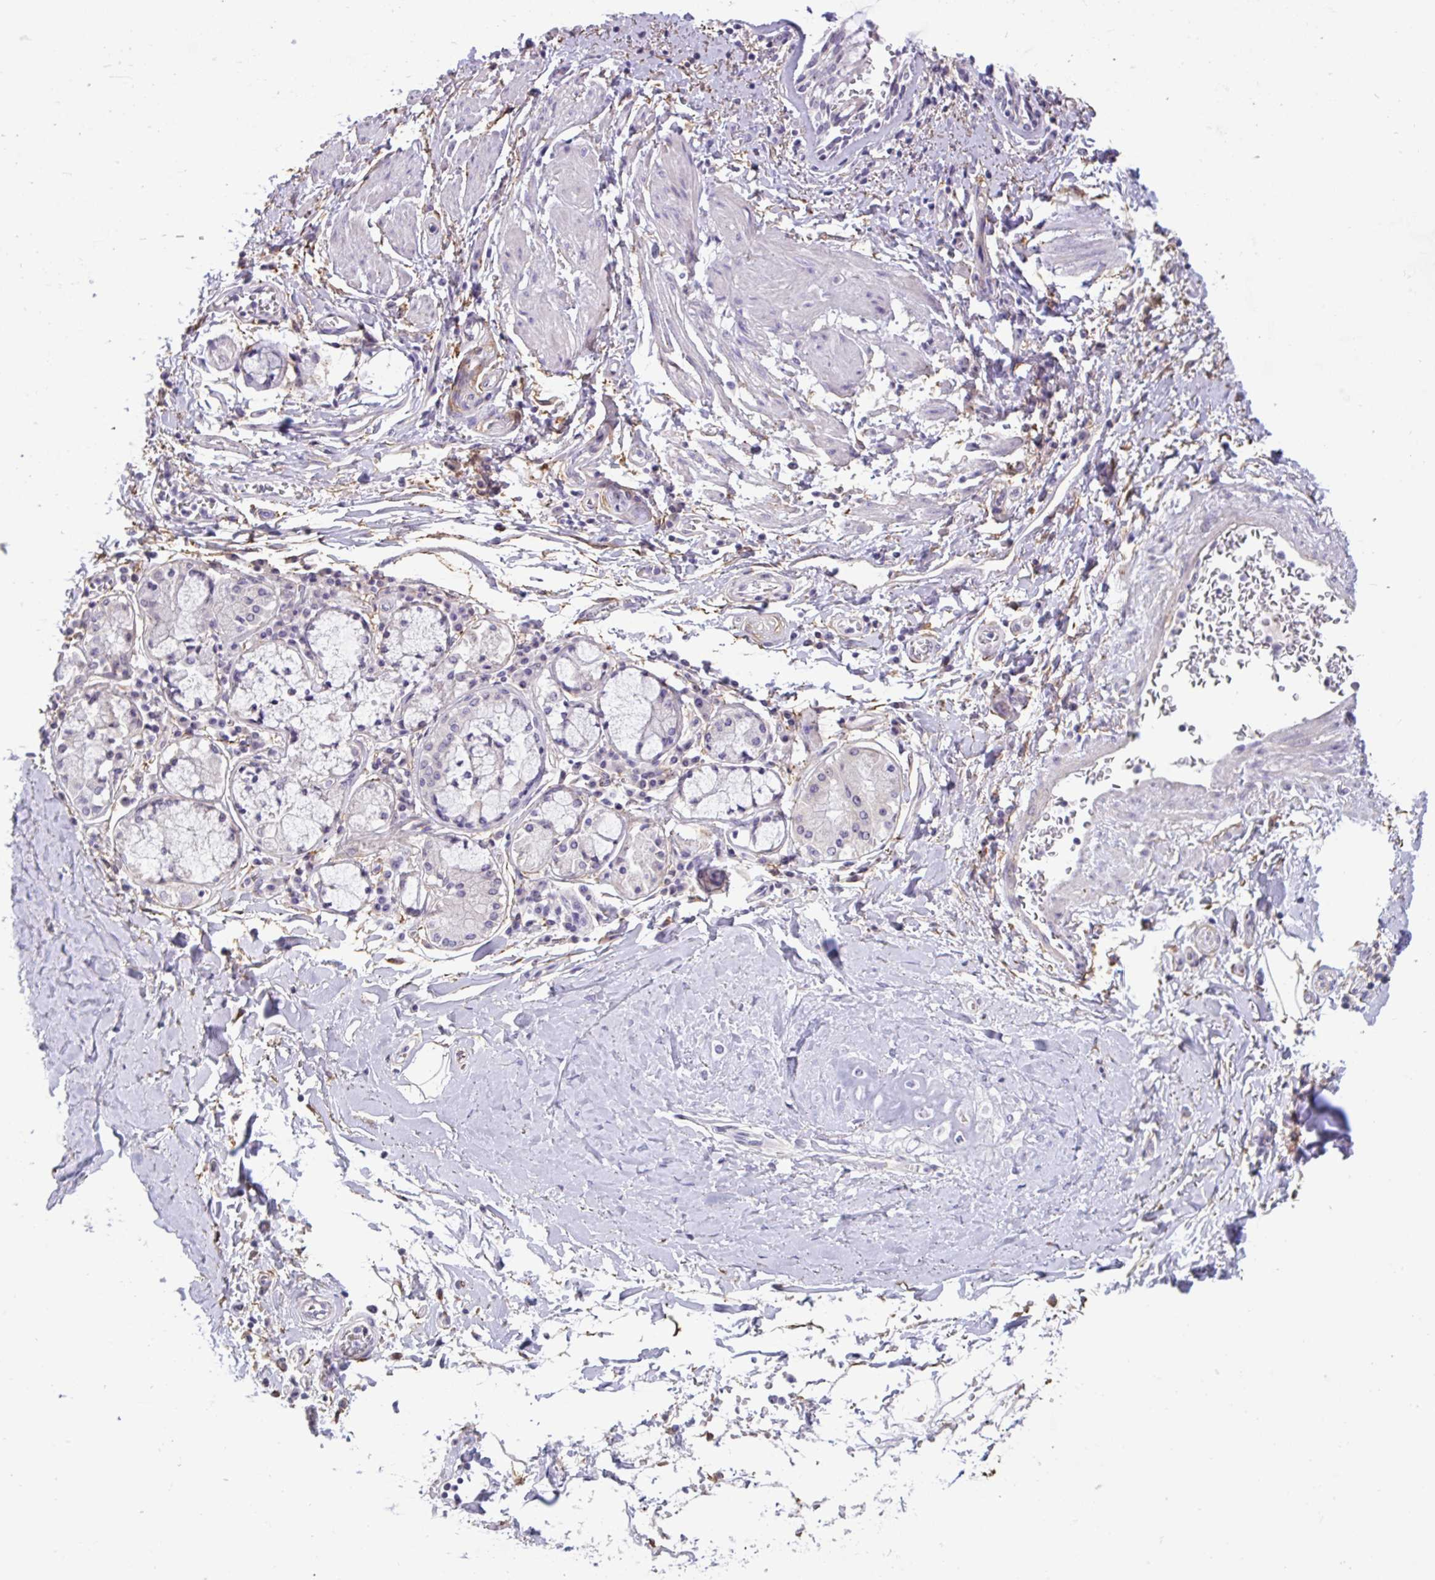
{"staining": {"intensity": "negative", "quantity": "none", "location": "none"}, "tissue": "soft tissue", "cell_type": "Fibroblasts", "image_type": "normal", "snomed": [{"axis": "morphology", "description": "Normal tissue, NOS"}, {"axis": "morphology", "description": "Degeneration, NOS"}, {"axis": "topography", "description": "Cartilage tissue"}, {"axis": "topography", "description": "Lung"}], "caption": "DAB immunohistochemical staining of benign soft tissue exhibits no significant positivity in fibroblasts. (DAB (3,3'-diaminobenzidine) IHC, high magnification).", "gene": "MXRA8", "patient": {"sex": "female", "age": 61}}